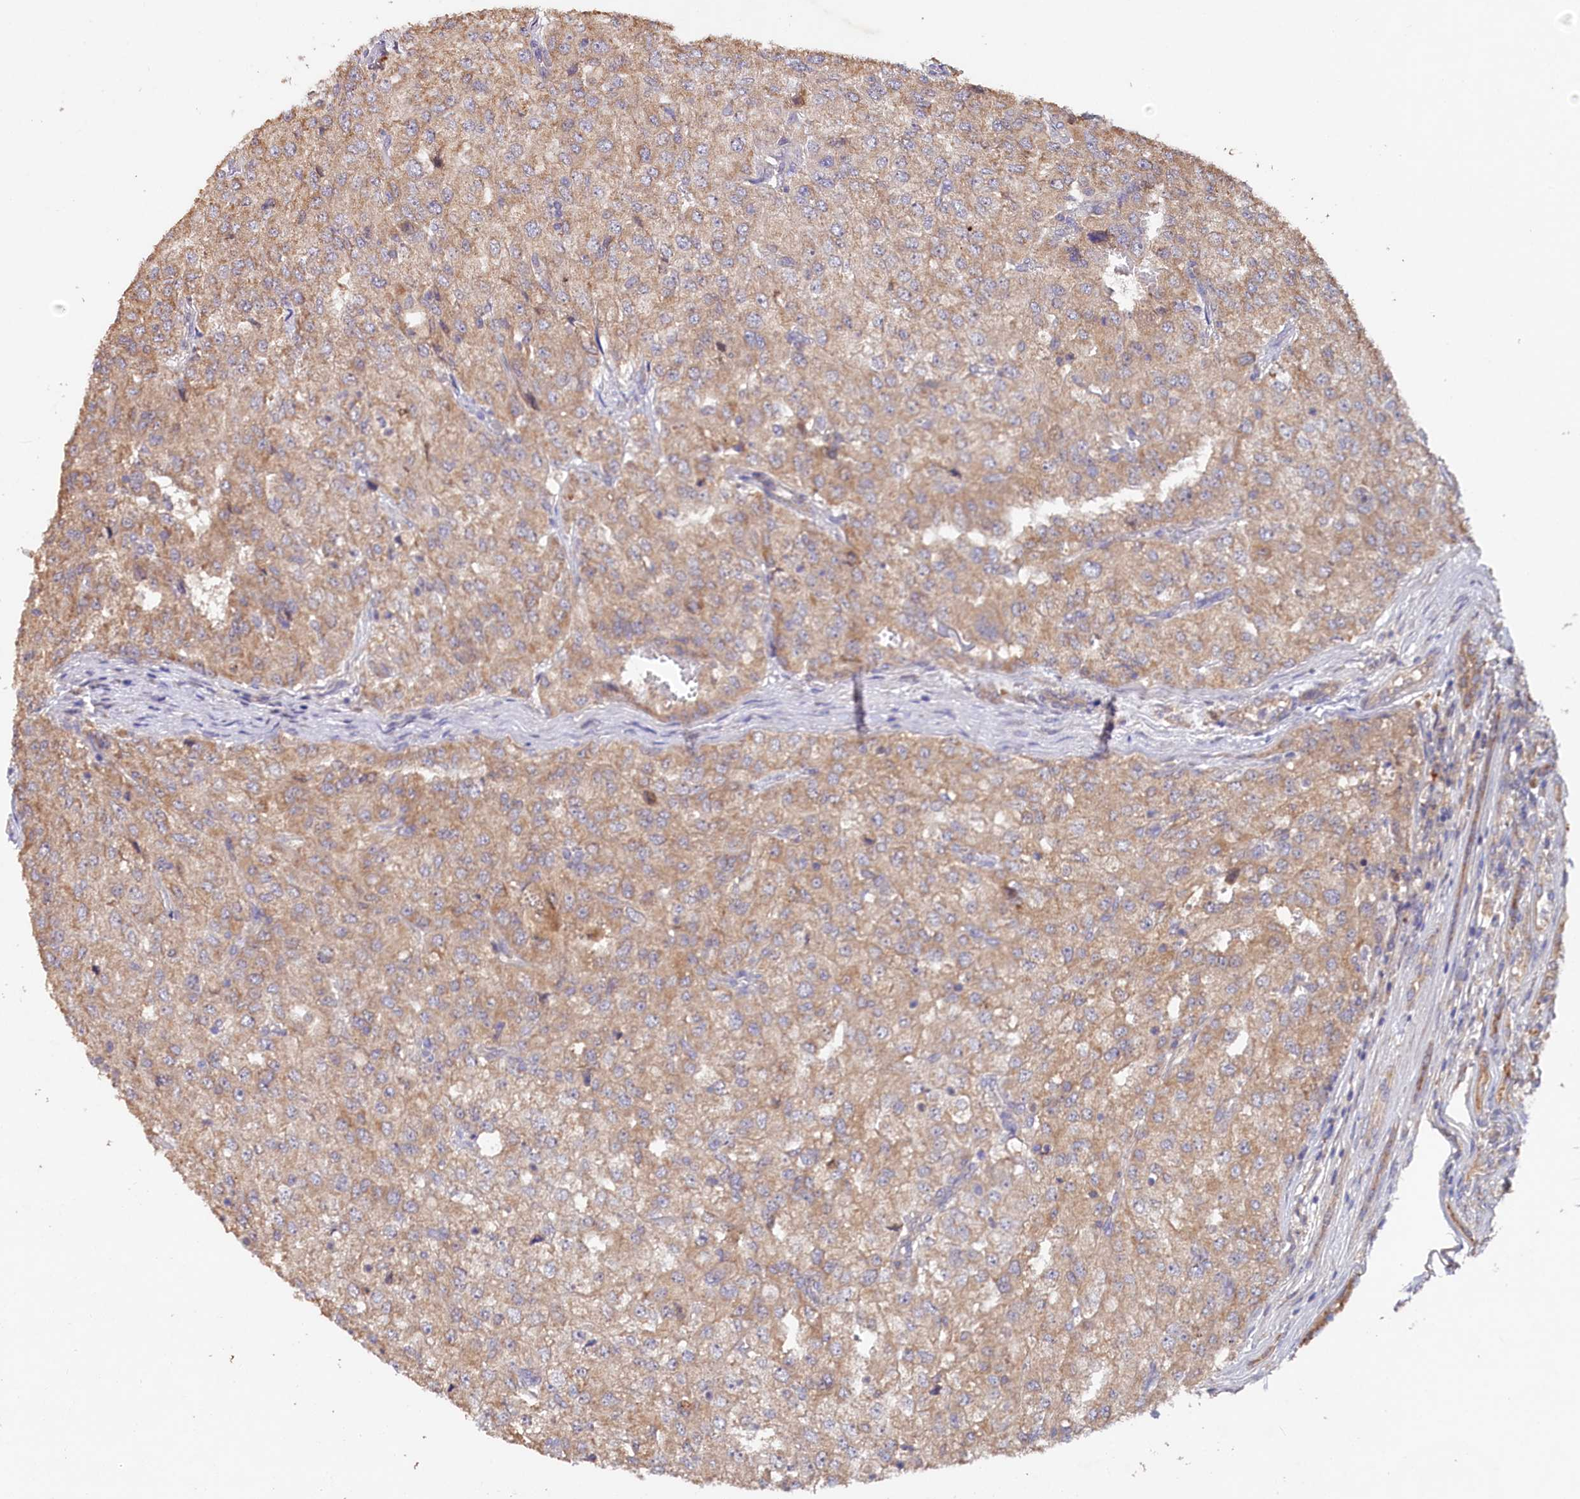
{"staining": {"intensity": "moderate", "quantity": "25%-75%", "location": "cytoplasmic/membranous"}, "tissue": "renal cancer", "cell_type": "Tumor cells", "image_type": "cancer", "snomed": [{"axis": "morphology", "description": "Adenocarcinoma, NOS"}, {"axis": "topography", "description": "Kidney"}], "caption": "There is medium levels of moderate cytoplasmic/membranous staining in tumor cells of adenocarcinoma (renal), as demonstrated by immunohistochemical staining (brown color).", "gene": "ETFBKMT", "patient": {"sex": "female", "age": 54}}